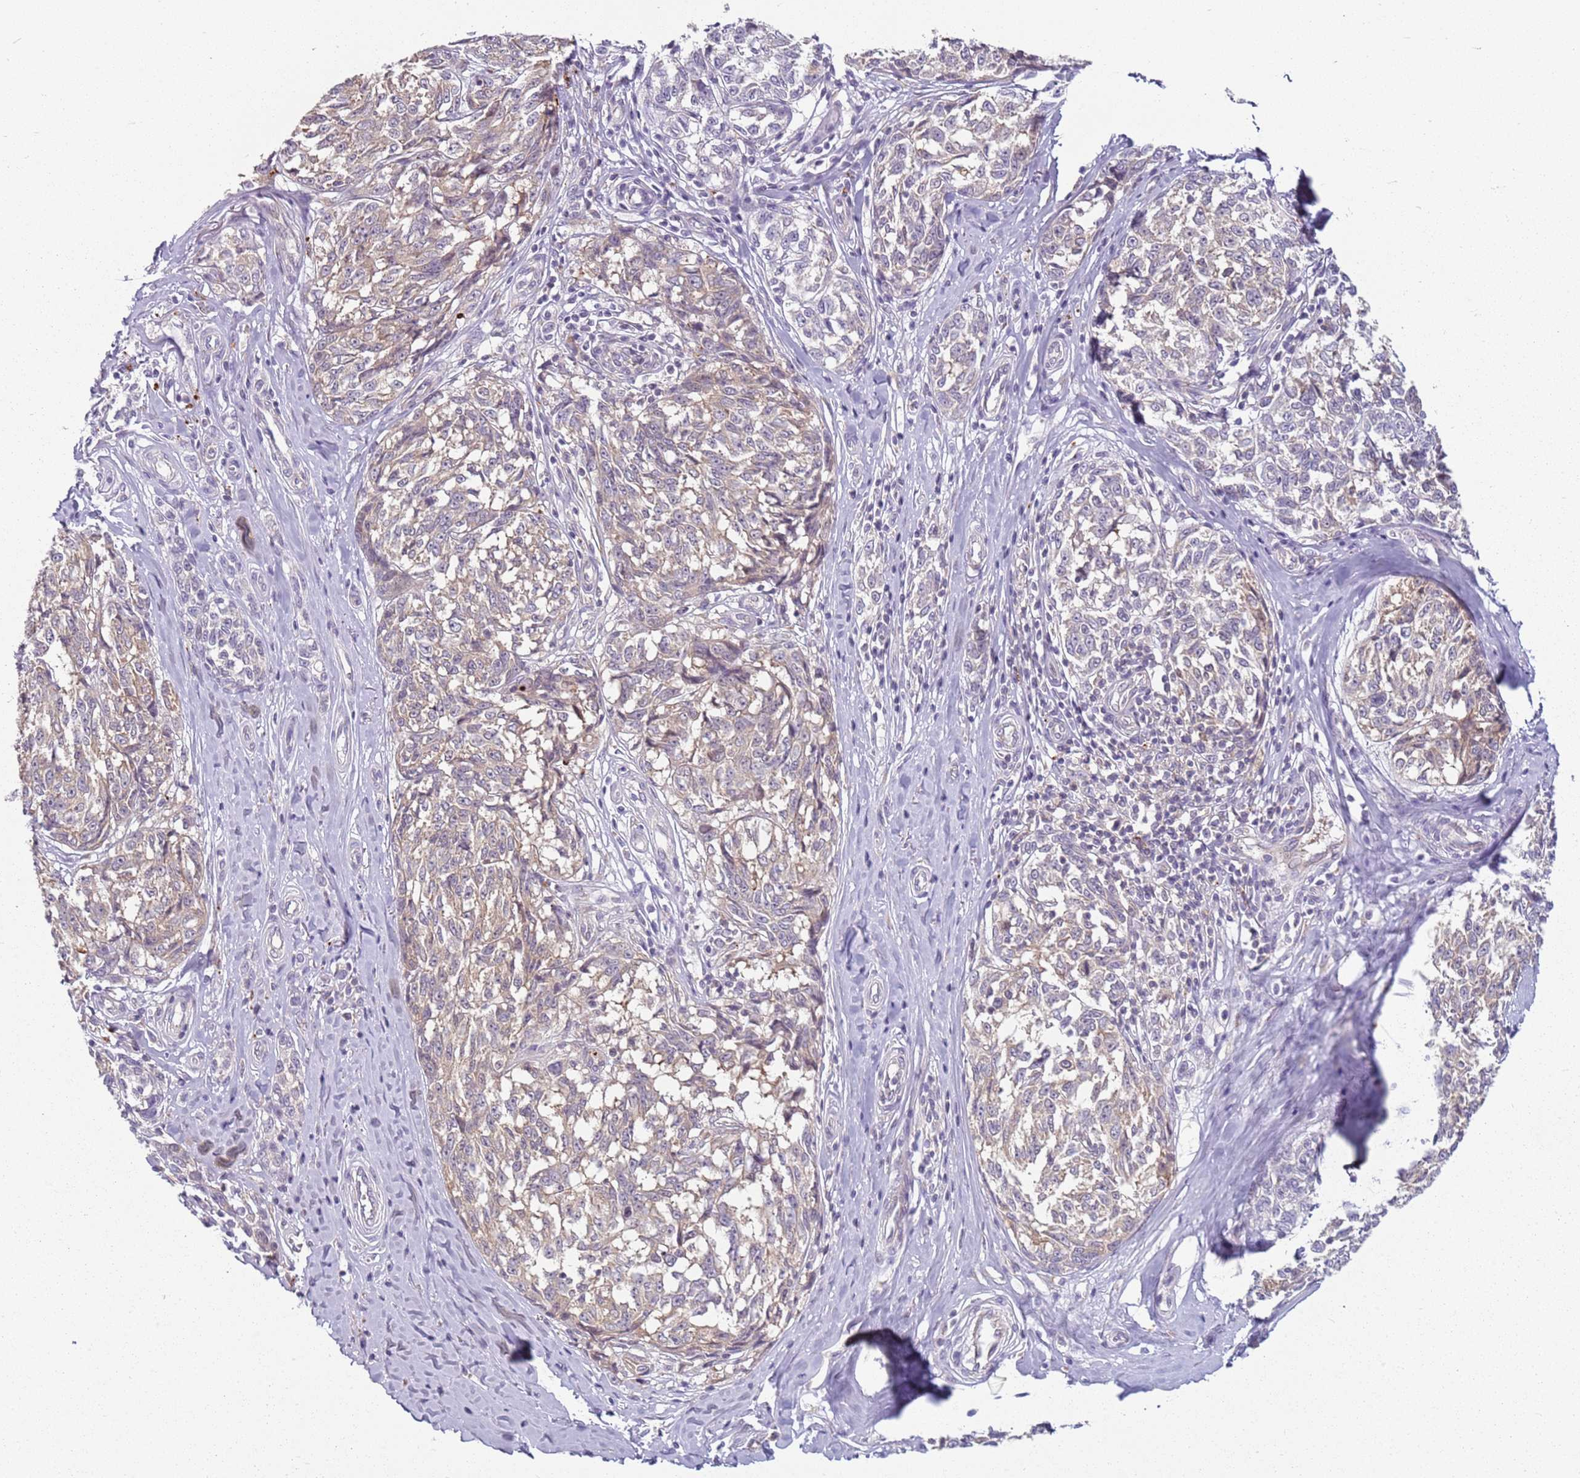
{"staining": {"intensity": "weak", "quantity": "<25%", "location": "cytoplasmic/membranous"}, "tissue": "melanoma", "cell_type": "Tumor cells", "image_type": "cancer", "snomed": [{"axis": "morphology", "description": "Normal tissue, NOS"}, {"axis": "morphology", "description": "Malignant melanoma, NOS"}, {"axis": "topography", "description": "Skin"}], "caption": "DAB (3,3'-diaminobenzidine) immunohistochemical staining of human malignant melanoma shows no significant positivity in tumor cells.", "gene": "RPS28", "patient": {"sex": "female", "age": 64}}